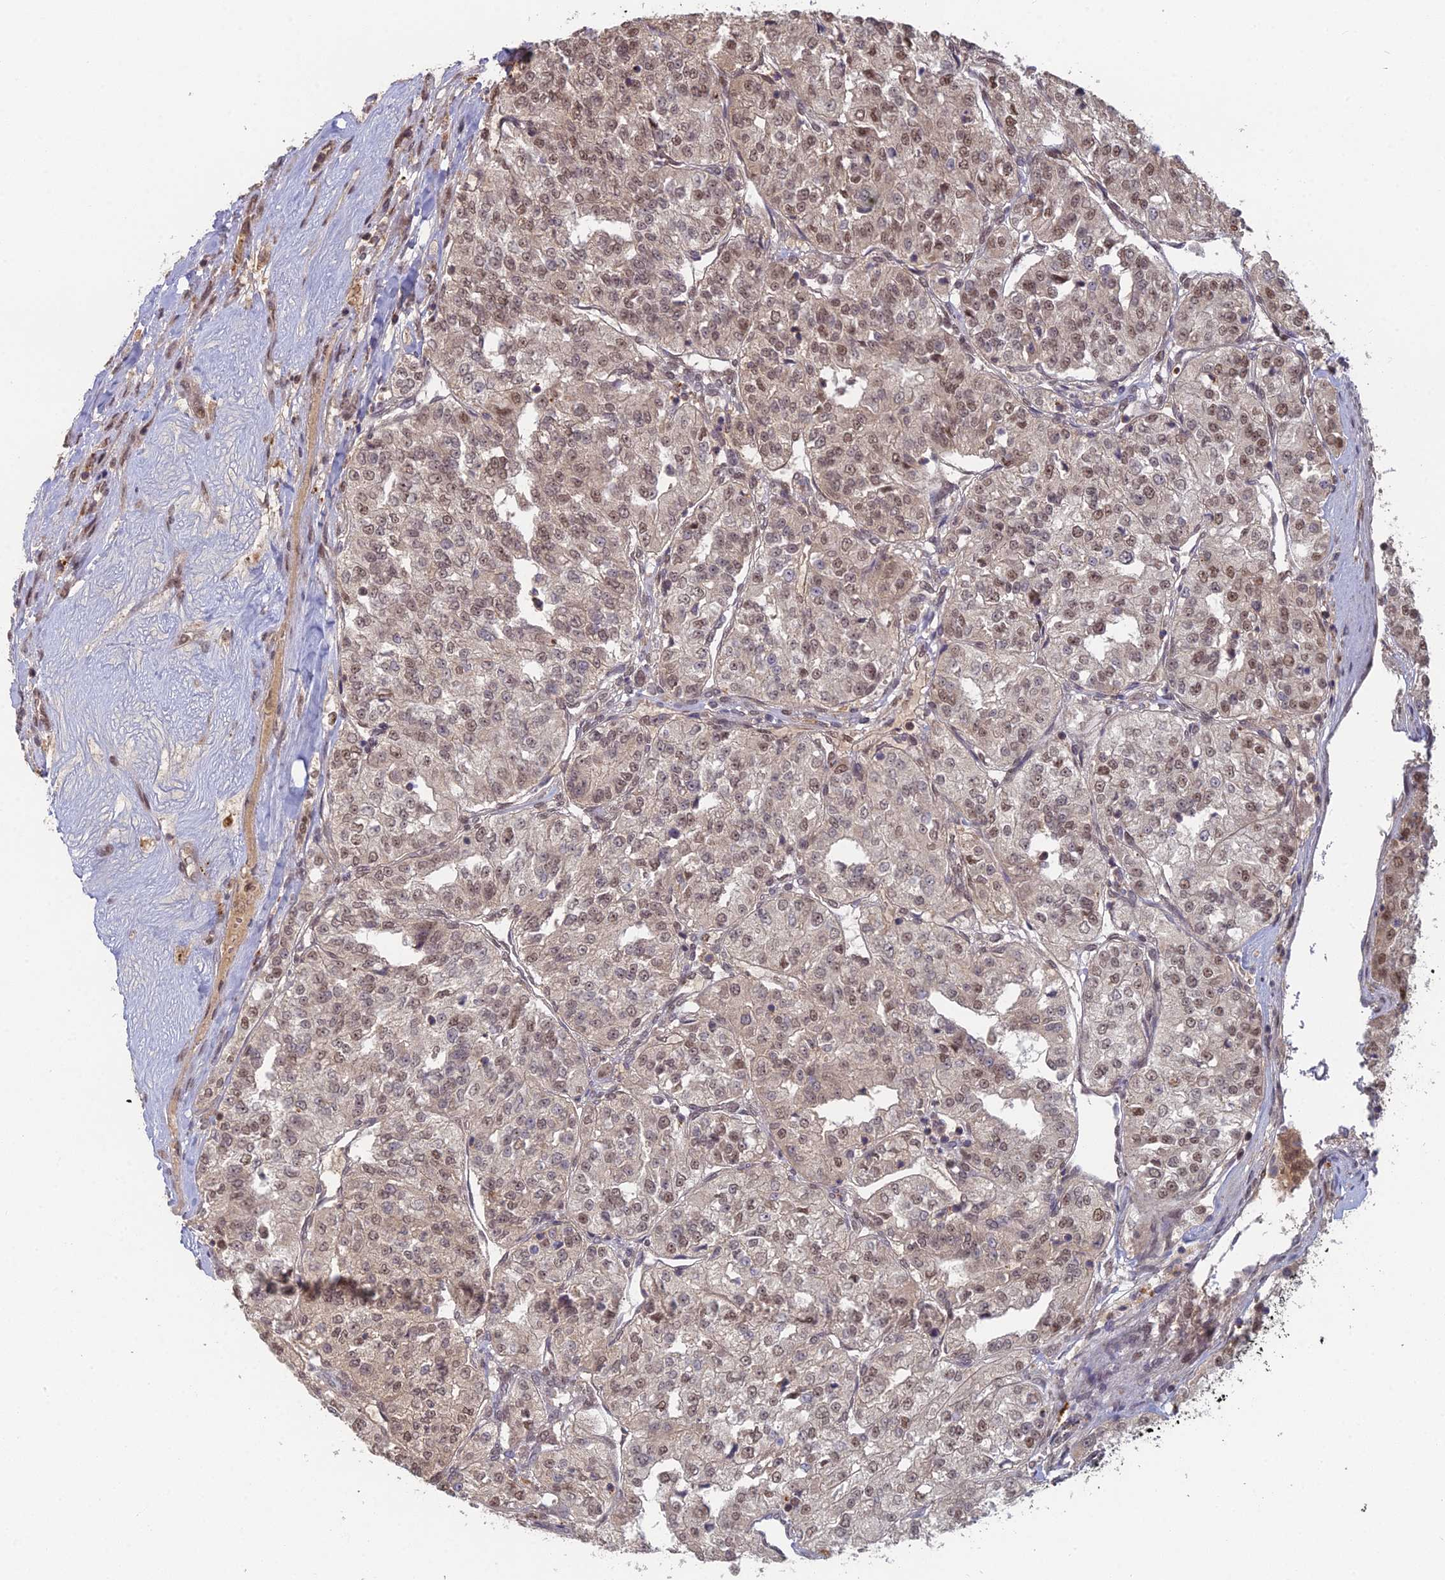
{"staining": {"intensity": "weak", "quantity": ">75%", "location": "nuclear"}, "tissue": "renal cancer", "cell_type": "Tumor cells", "image_type": "cancer", "snomed": [{"axis": "morphology", "description": "Adenocarcinoma, NOS"}, {"axis": "topography", "description": "Kidney"}], "caption": "IHC photomicrograph of neoplastic tissue: human renal cancer (adenocarcinoma) stained using immunohistochemistry shows low levels of weak protein expression localized specifically in the nuclear of tumor cells, appearing as a nuclear brown color.", "gene": "RANBP3", "patient": {"sex": "female", "age": 63}}